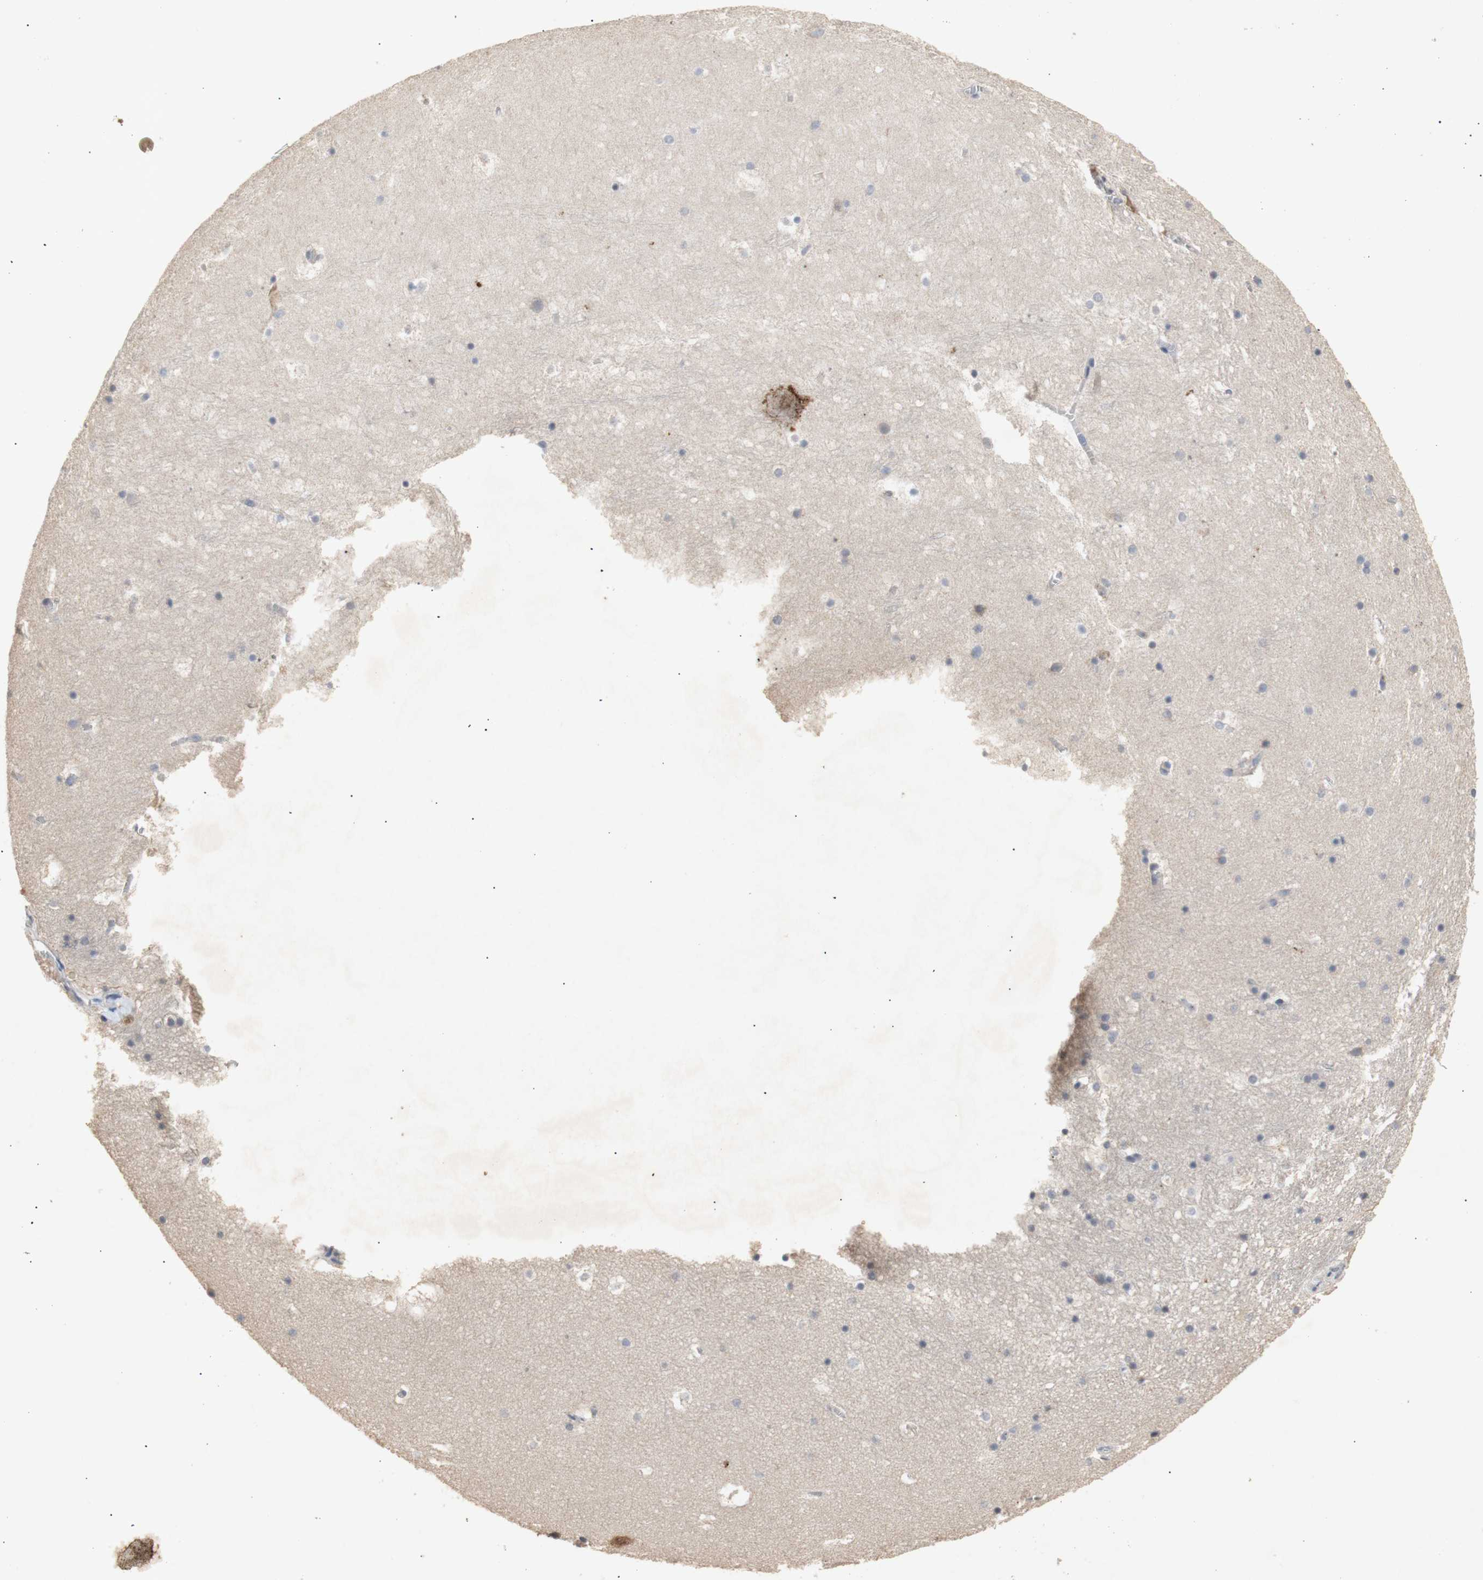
{"staining": {"intensity": "negative", "quantity": "none", "location": "none"}, "tissue": "hippocampus", "cell_type": "Glial cells", "image_type": "normal", "snomed": [{"axis": "morphology", "description": "Normal tissue, NOS"}, {"axis": "topography", "description": "Hippocampus"}], "caption": "Immunohistochemistry histopathology image of unremarkable human hippocampus stained for a protein (brown), which displays no positivity in glial cells.", "gene": "FOSB", "patient": {"sex": "male", "age": 45}}